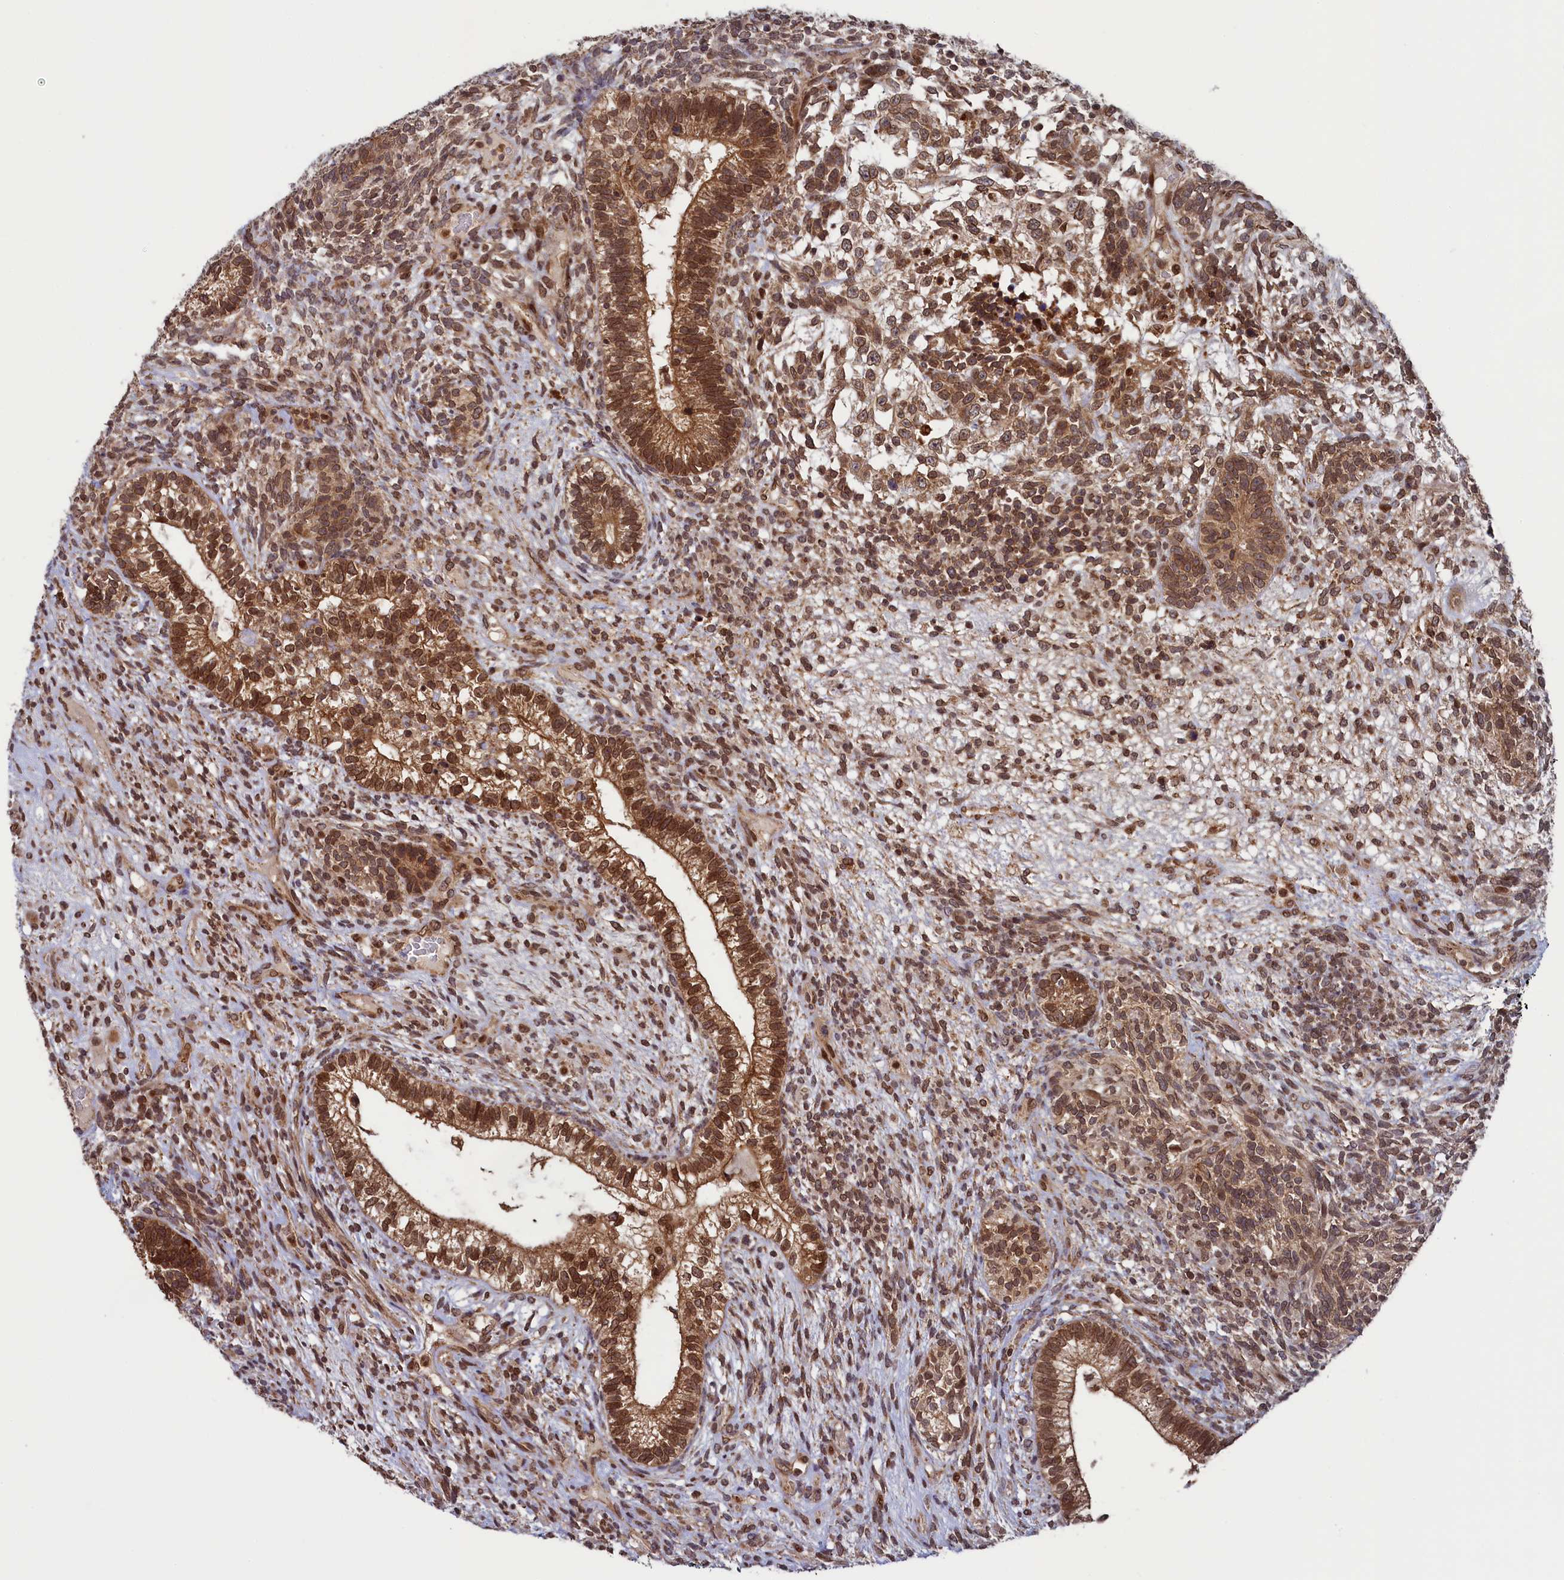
{"staining": {"intensity": "moderate", "quantity": ">75%", "location": "cytoplasmic/membranous,nuclear"}, "tissue": "testis cancer", "cell_type": "Tumor cells", "image_type": "cancer", "snomed": [{"axis": "morphology", "description": "Seminoma, NOS"}, {"axis": "morphology", "description": "Carcinoma, Embryonal, NOS"}, {"axis": "topography", "description": "Testis"}], "caption": "Tumor cells display medium levels of moderate cytoplasmic/membranous and nuclear positivity in approximately >75% of cells in human embryonal carcinoma (testis).", "gene": "NAE1", "patient": {"sex": "male", "age": 28}}